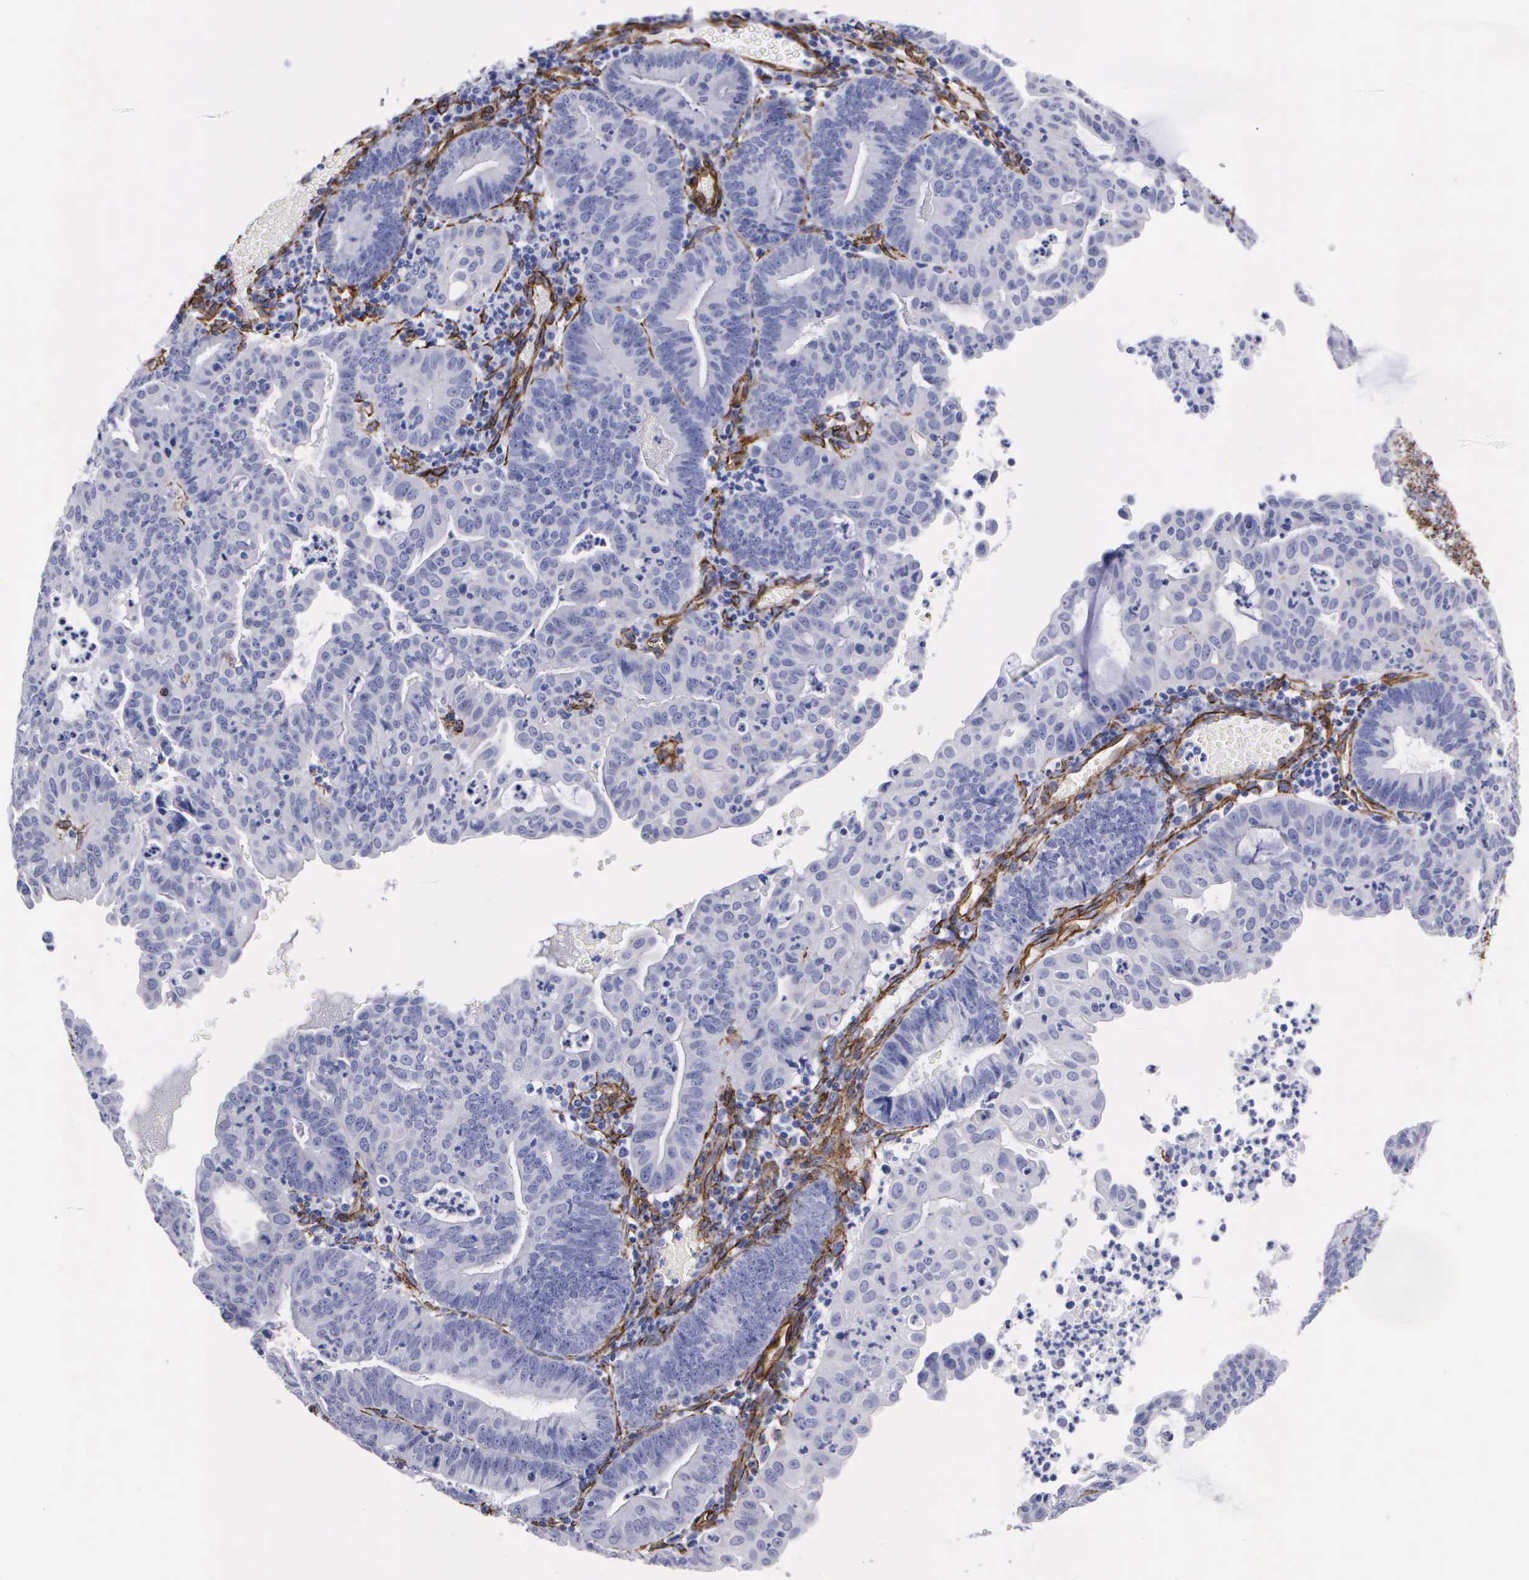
{"staining": {"intensity": "negative", "quantity": "none", "location": "none"}, "tissue": "endometrial cancer", "cell_type": "Tumor cells", "image_type": "cancer", "snomed": [{"axis": "morphology", "description": "Adenocarcinoma, NOS"}, {"axis": "topography", "description": "Endometrium"}], "caption": "IHC histopathology image of neoplastic tissue: endometrial adenocarcinoma stained with DAB (3,3'-diaminobenzidine) shows no significant protein expression in tumor cells.", "gene": "MAGEB10", "patient": {"sex": "female", "age": 60}}